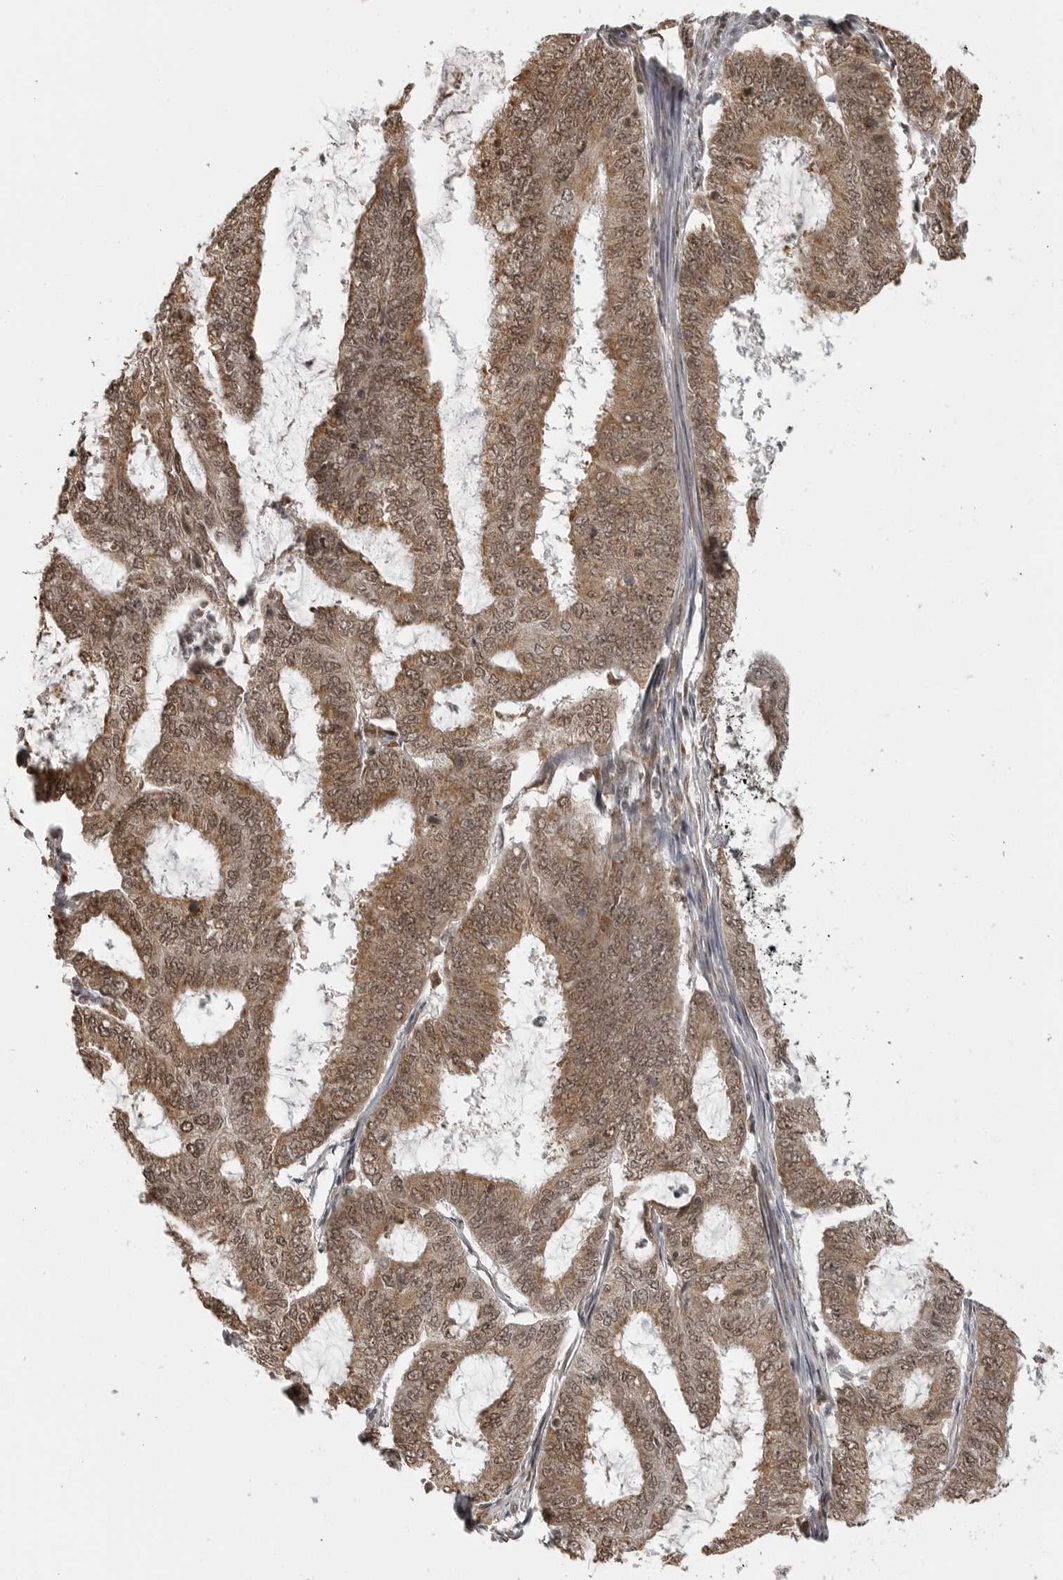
{"staining": {"intensity": "moderate", "quantity": ">75%", "location": "cytoplasmic/membranous,nuclear"}, "tissue": "endometrial cancer", "cell_type": "Tumor cells", "image_type": "cancer", "snomed": [{"axis": "morphology", "description": "Adenocarcinoma, NOS"}, {"axis": "topography", "description": "Endometrium"}], "caption": "IHC staining of endometrial cancer, which shows medium levels of moderate cytoplasmic/membranous and nuclear expression in about >75% of tumor cells indicating moderate cytoplasmic/membranous and nuclear protein expression. The staining was performed using DAB (brown) for protein detection and nuclei were counterstained in hematoxylin (blue).", "gene": "ISG20L2", "patient": {"sex": "female", "age": 49}}